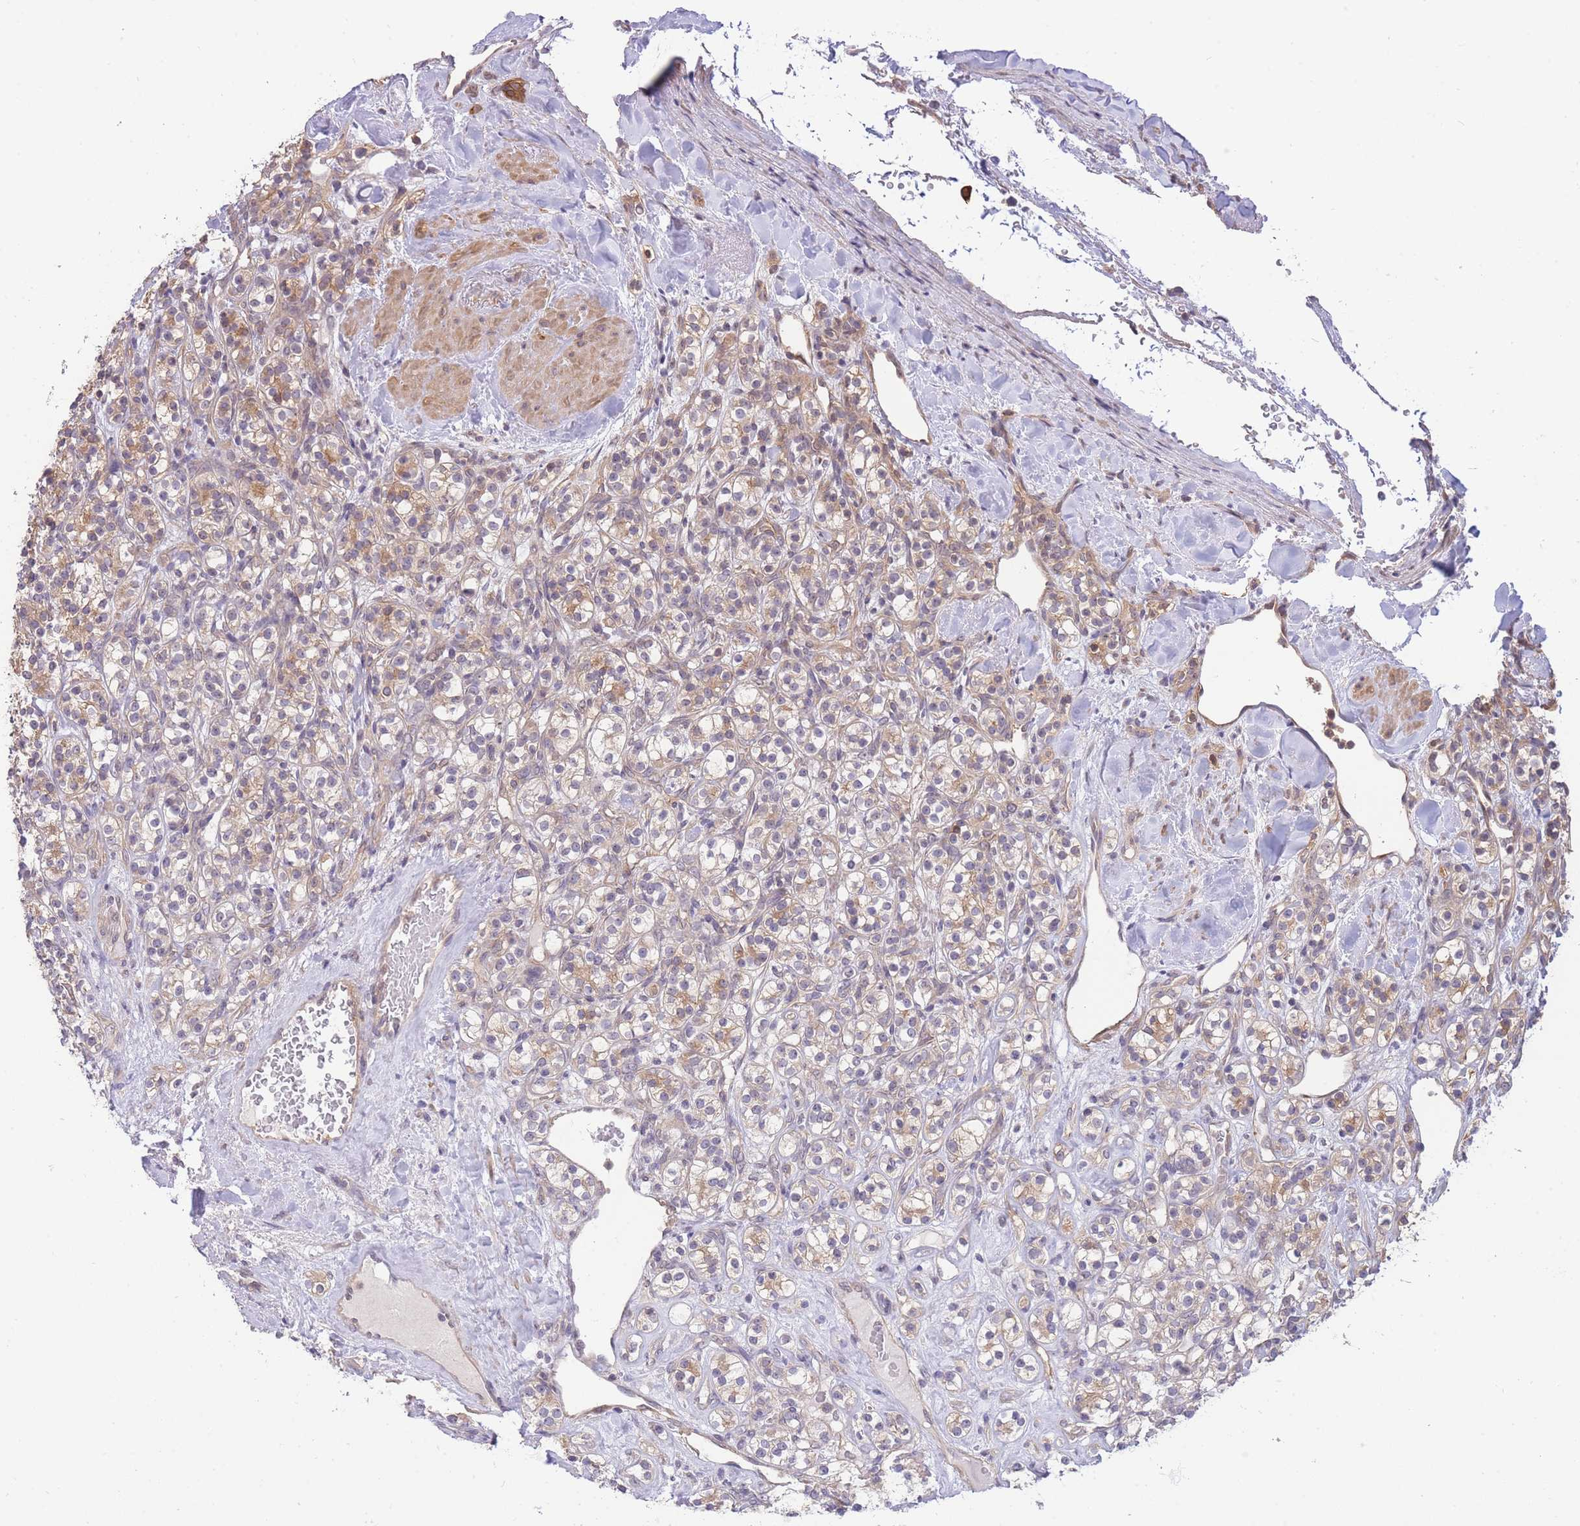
{"staining": {"intensity": "weak", "quantity": "25%-75%", "location": "cytoplasmic/membranous"}, "tissue": "renal cancer", "cell_type": "Tumor cells", "image_type": "cancer", "snomed": [{"axis": "morphology", "description": "Adenocarcinoma, NOS"}, {"axis": "topography", "description": "Kidney"}], "caption": "A brown stain labels weak cytoplasmic/membranous expression of a protein in human adenocarcinoma (renal) tumor cells.", "gene": "SMC6", "patient": {"sex": "male", "age": 77}}